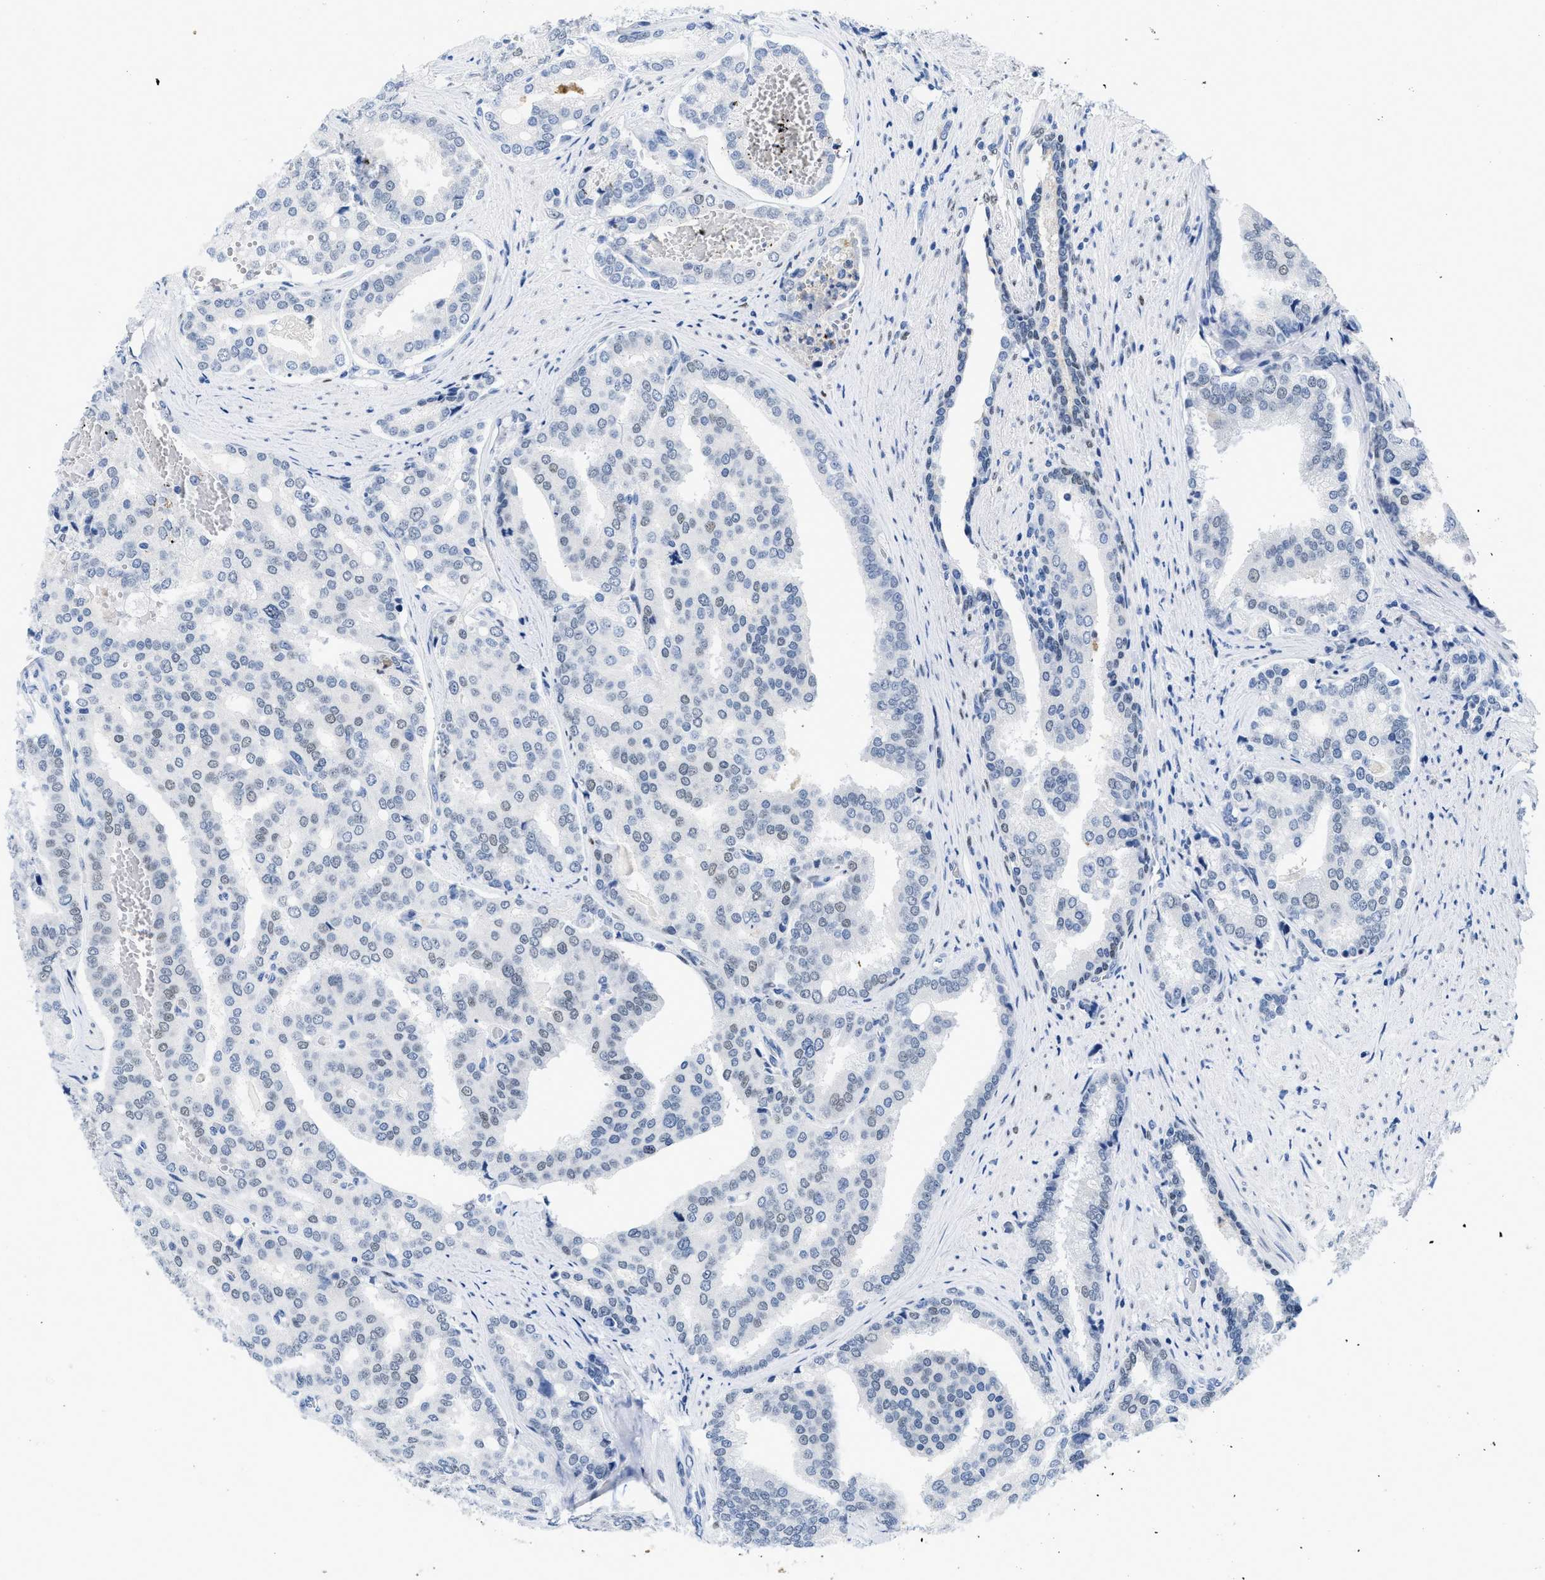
{"staining": {"intensity": "weak", "quantity": "<25%", "location": "nuclear"}, "tissue": "prostate cancer", "cell_type": "Tumor cells", "image_type": "cancer", "snomed": [{"axis": "morphology", "description": "Adenocarcinoma, High grade"}, {"axis": "topography", "description": "Prostate"}], "caption": "Tumor cells show no significant protein expression in prostate high-grade adenocarcinoma.", "gene": "NFIX", "patient": {"sex": "male", "age": 50}}